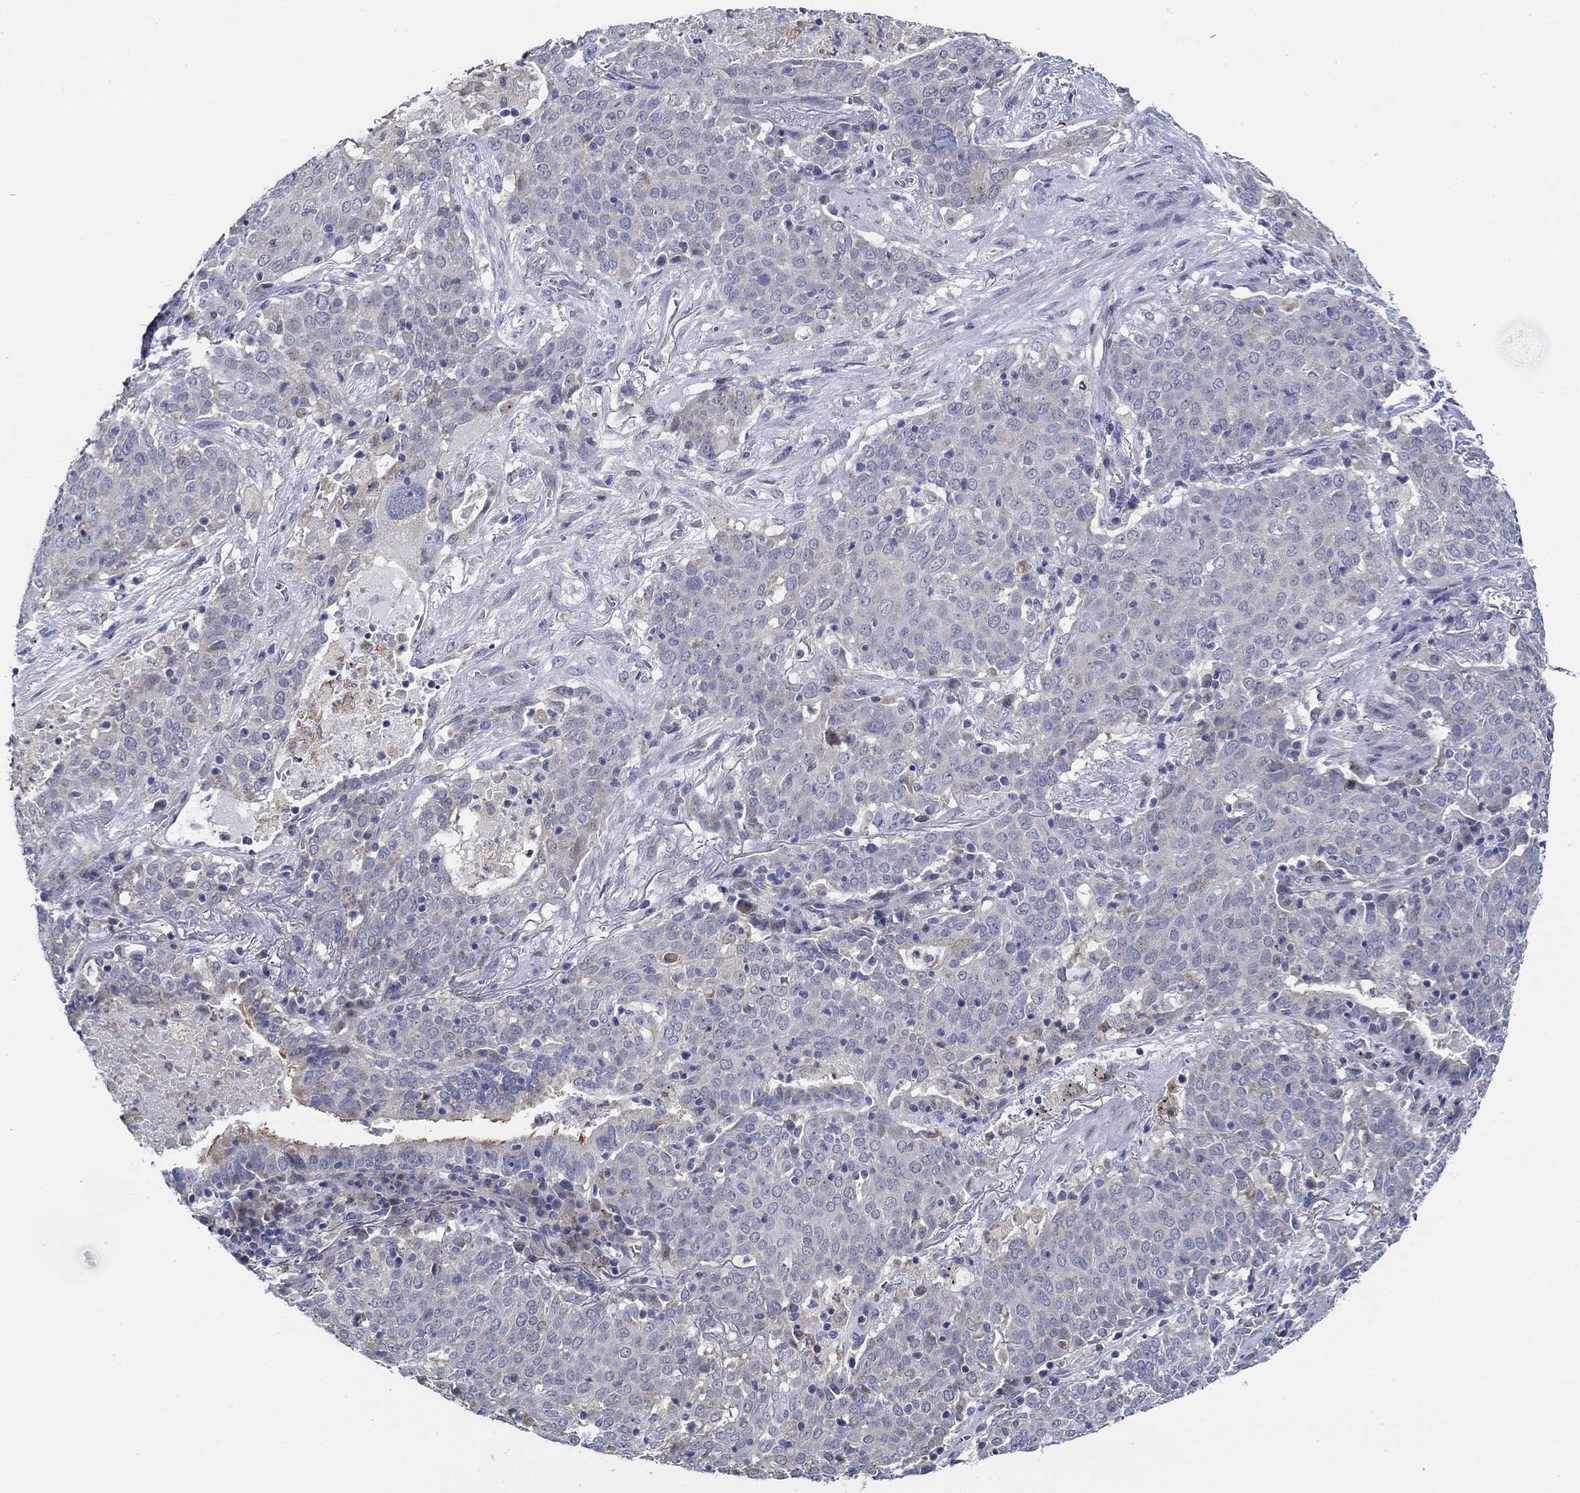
{"staining": {"intensity": "negative", "quantity": "none", "location": "none"}, "tissue": "lung cancer", "cell_type": "Tumor cells", "image_type": "cancer", "snomed": [{"axis": "morphology", "description": "Squamous cell carcinoma, NOS"}, {"axis": "topography", "description": "Lung"}], "caption": "This image is of lung cancer (squamous cell carcinoma) stained with immunohistochemistry (IHC) to label a protein in brown with the nuclei are counter-stained blue. There is no positivity in tumor cells.", "gene": "CFAP61", "patient": {"sex": "male", "age": 82}}